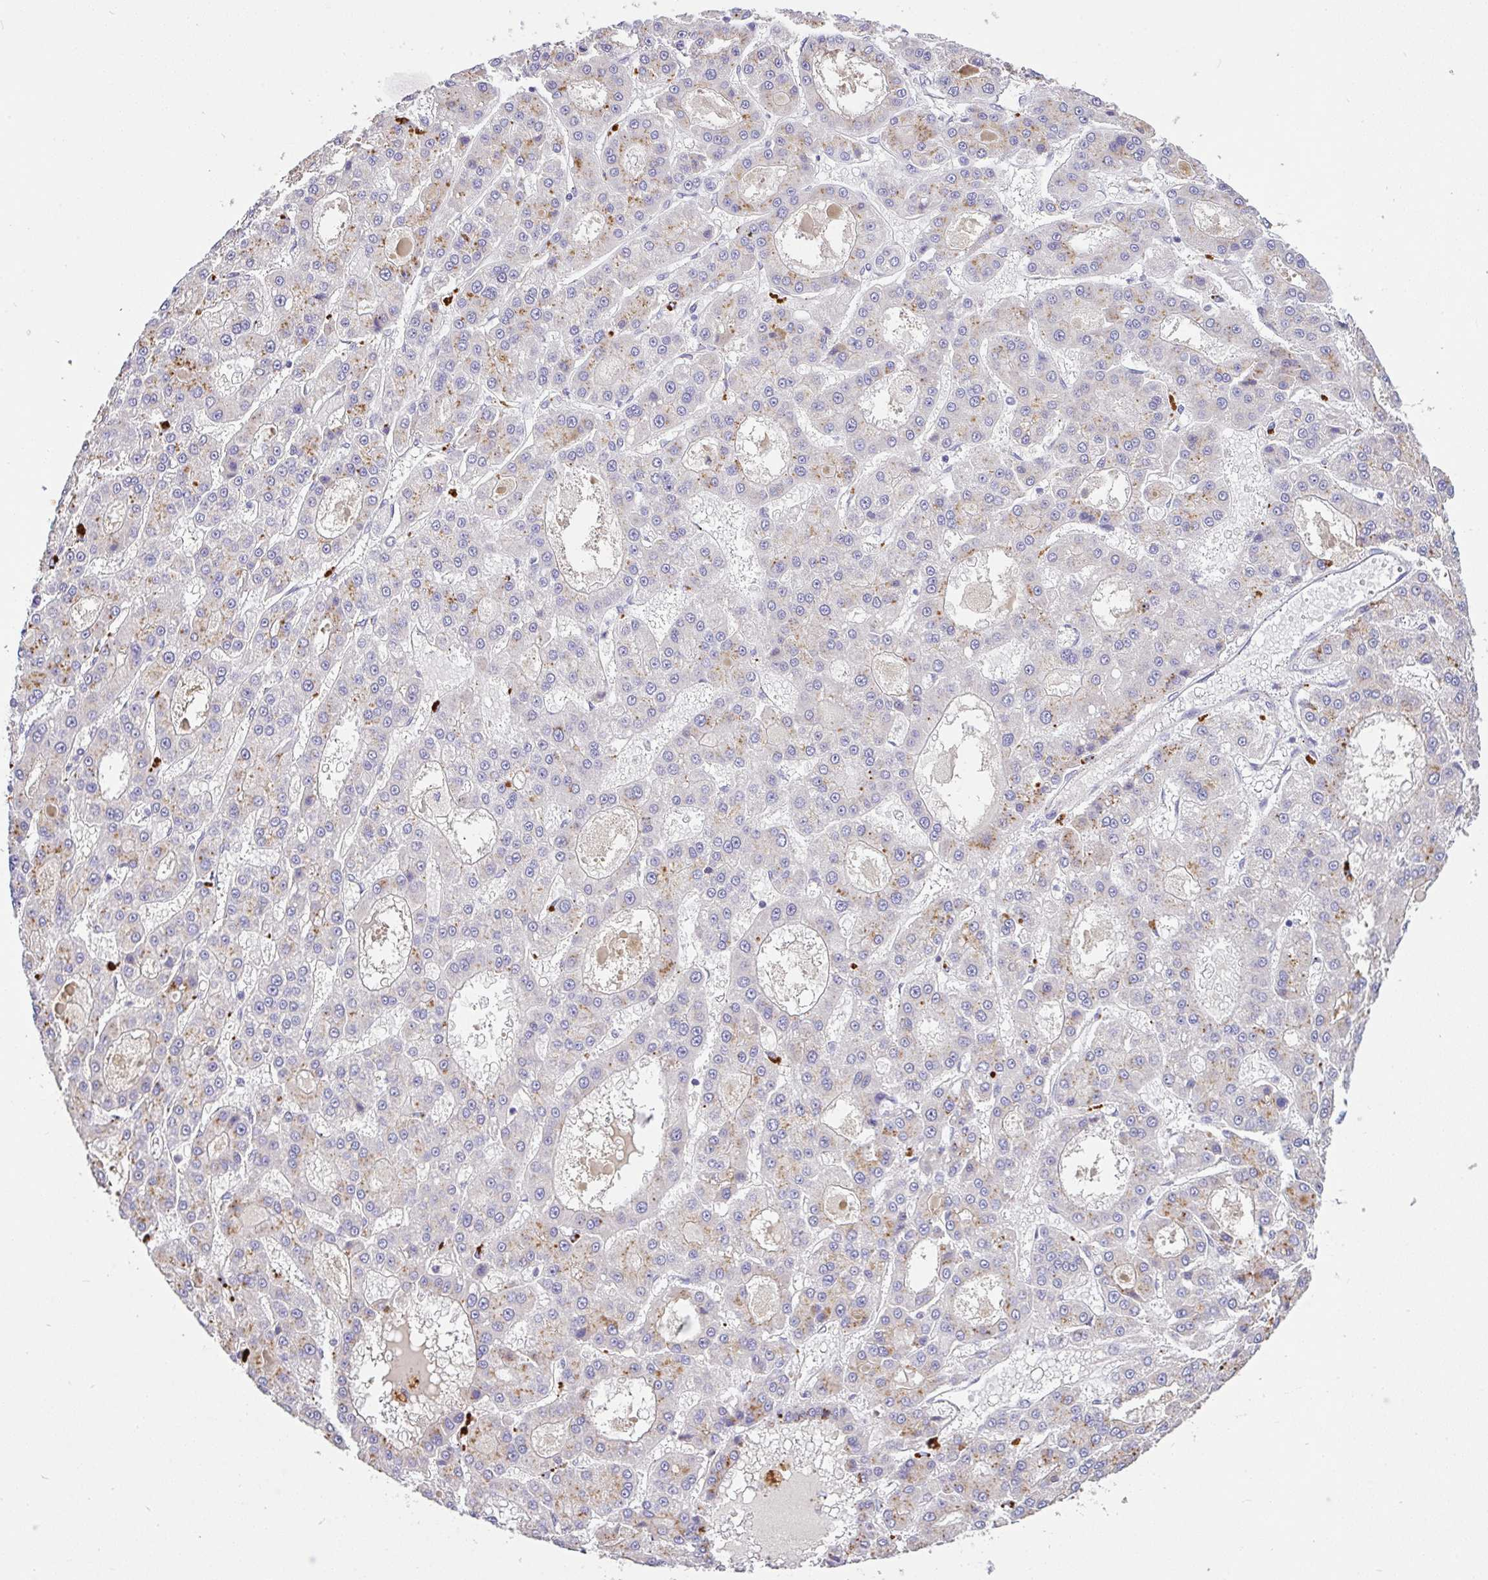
{"staining": {"intensity": "moderate", "quantity": "<25%", "location": "cytoplasmic/membranous"}, "tissue": "liver cancer", "cell_type": "Tumor cells", "image_type": "cancer", "snomed": [{"axis": "morphology", "description": "Carcinoma, Hepatocellular, NOS"}, {"axis": "topography", "description": "Liver"}], "caption": "Immunohistochemical staining of hepatocellular carcinoma (liver) displays moderate cytoplasmic/membranous protein expression in approximately <25% of tumor cells.", "gene": "EPN3", "patient": {"sex": "male", "age": 70}}